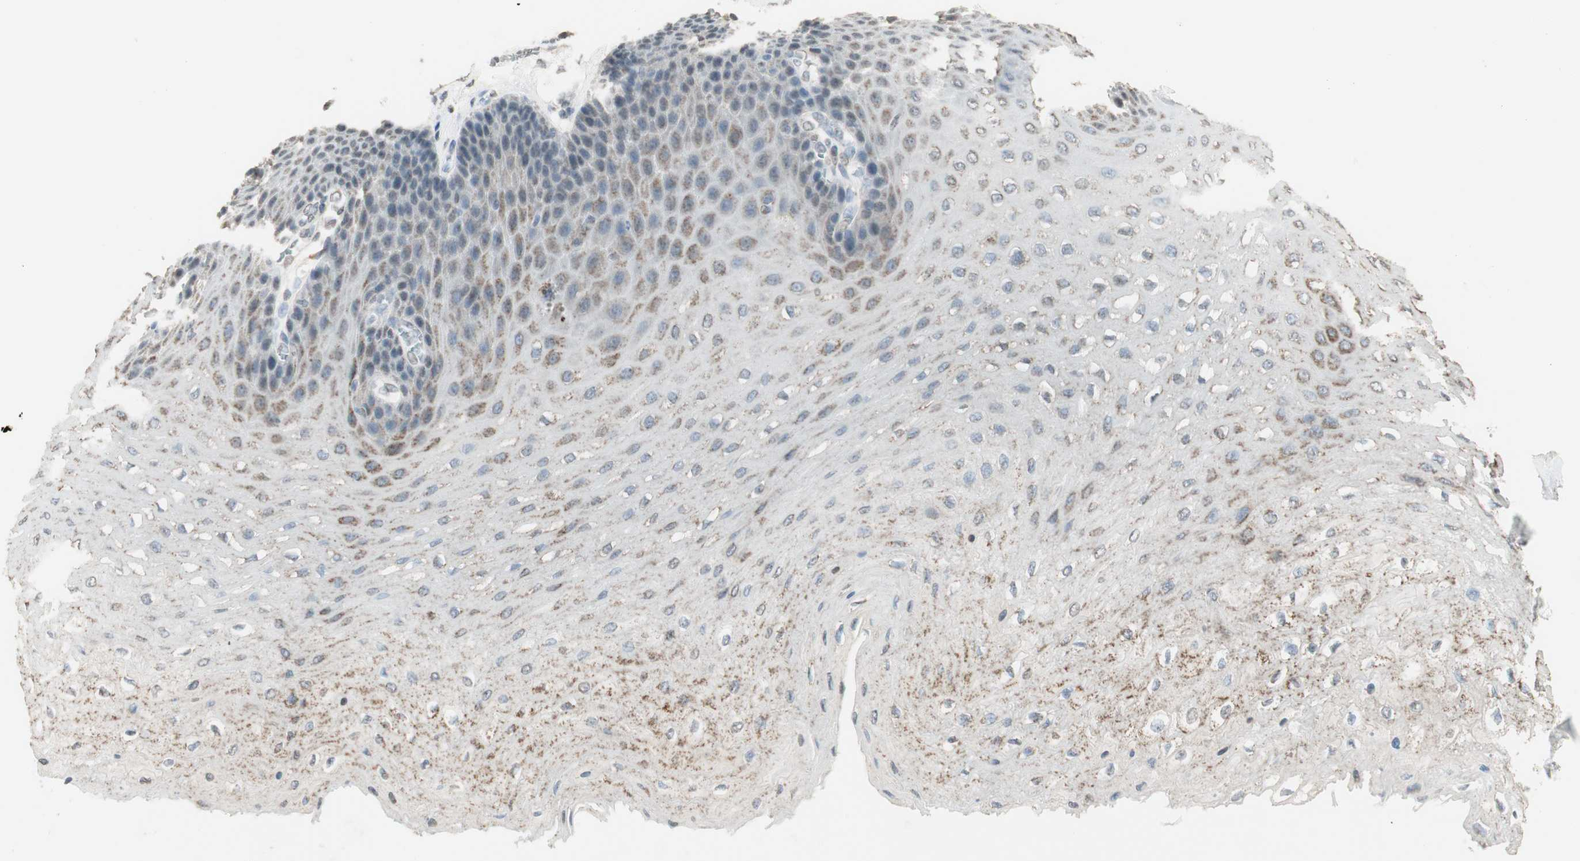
{"staining": {"intensity": "weak", "quantity": "<25%", "location": "cytoplasmic/membranous"}, "tissue": "esophagus", "cell_type": "Squamous epithelial cells", "image_type": "normal", "snomed": [{"axis": "morphology", "description": "Normal tissue, NOS"}, {"axis": "topography", "description": "Esophagus"}], "caption": "High power microscopy histopathology image of an IHC photomicrograph of unremarkable esophagus, revealing no significant staining in squamous epithelial cells.", "gene": "PRELID1", "patient": {"sex": "female", "age": 72}}